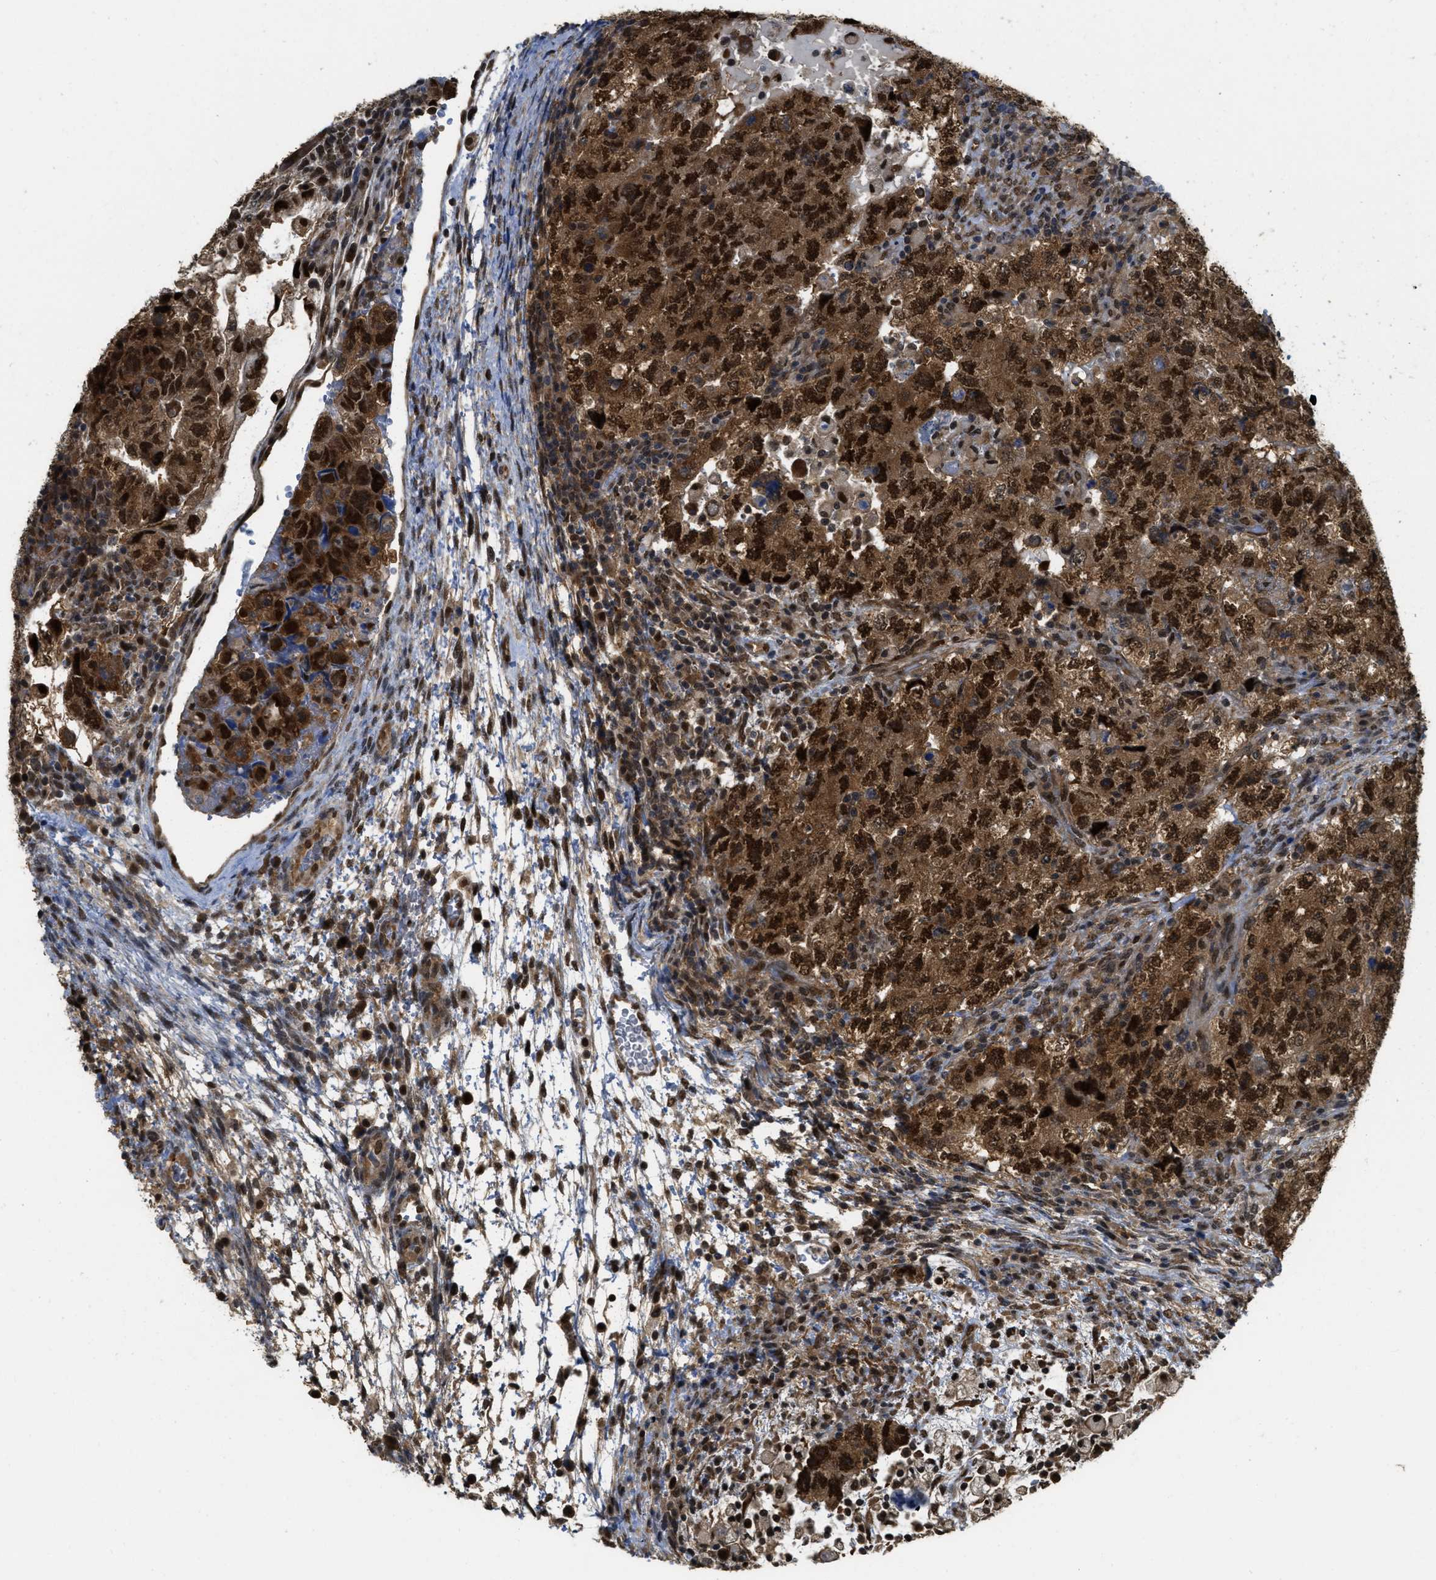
{"staining": {"intensity": "strong", "quantity": ">75%", "location": "cytoplasmic/membranous,nuclear"}, "tissue": "testis cancer", "cell_type": "Tumor cells", "image_type": "cancer", "snomed": [{"axis": "morphology", "description": "Carcinoma, Embryonal, NOS"}, {"axis": "topography", "description": "Testis"}], "caption": "Protein expression analysis of testis cancer (embryonal carcinoma) reveals strong cytoplasmic/membranous and nuclear staining in about >75% of tumor cells.", "gene": "PSMC5", "patient": {"sex": "male", "age": 36}}